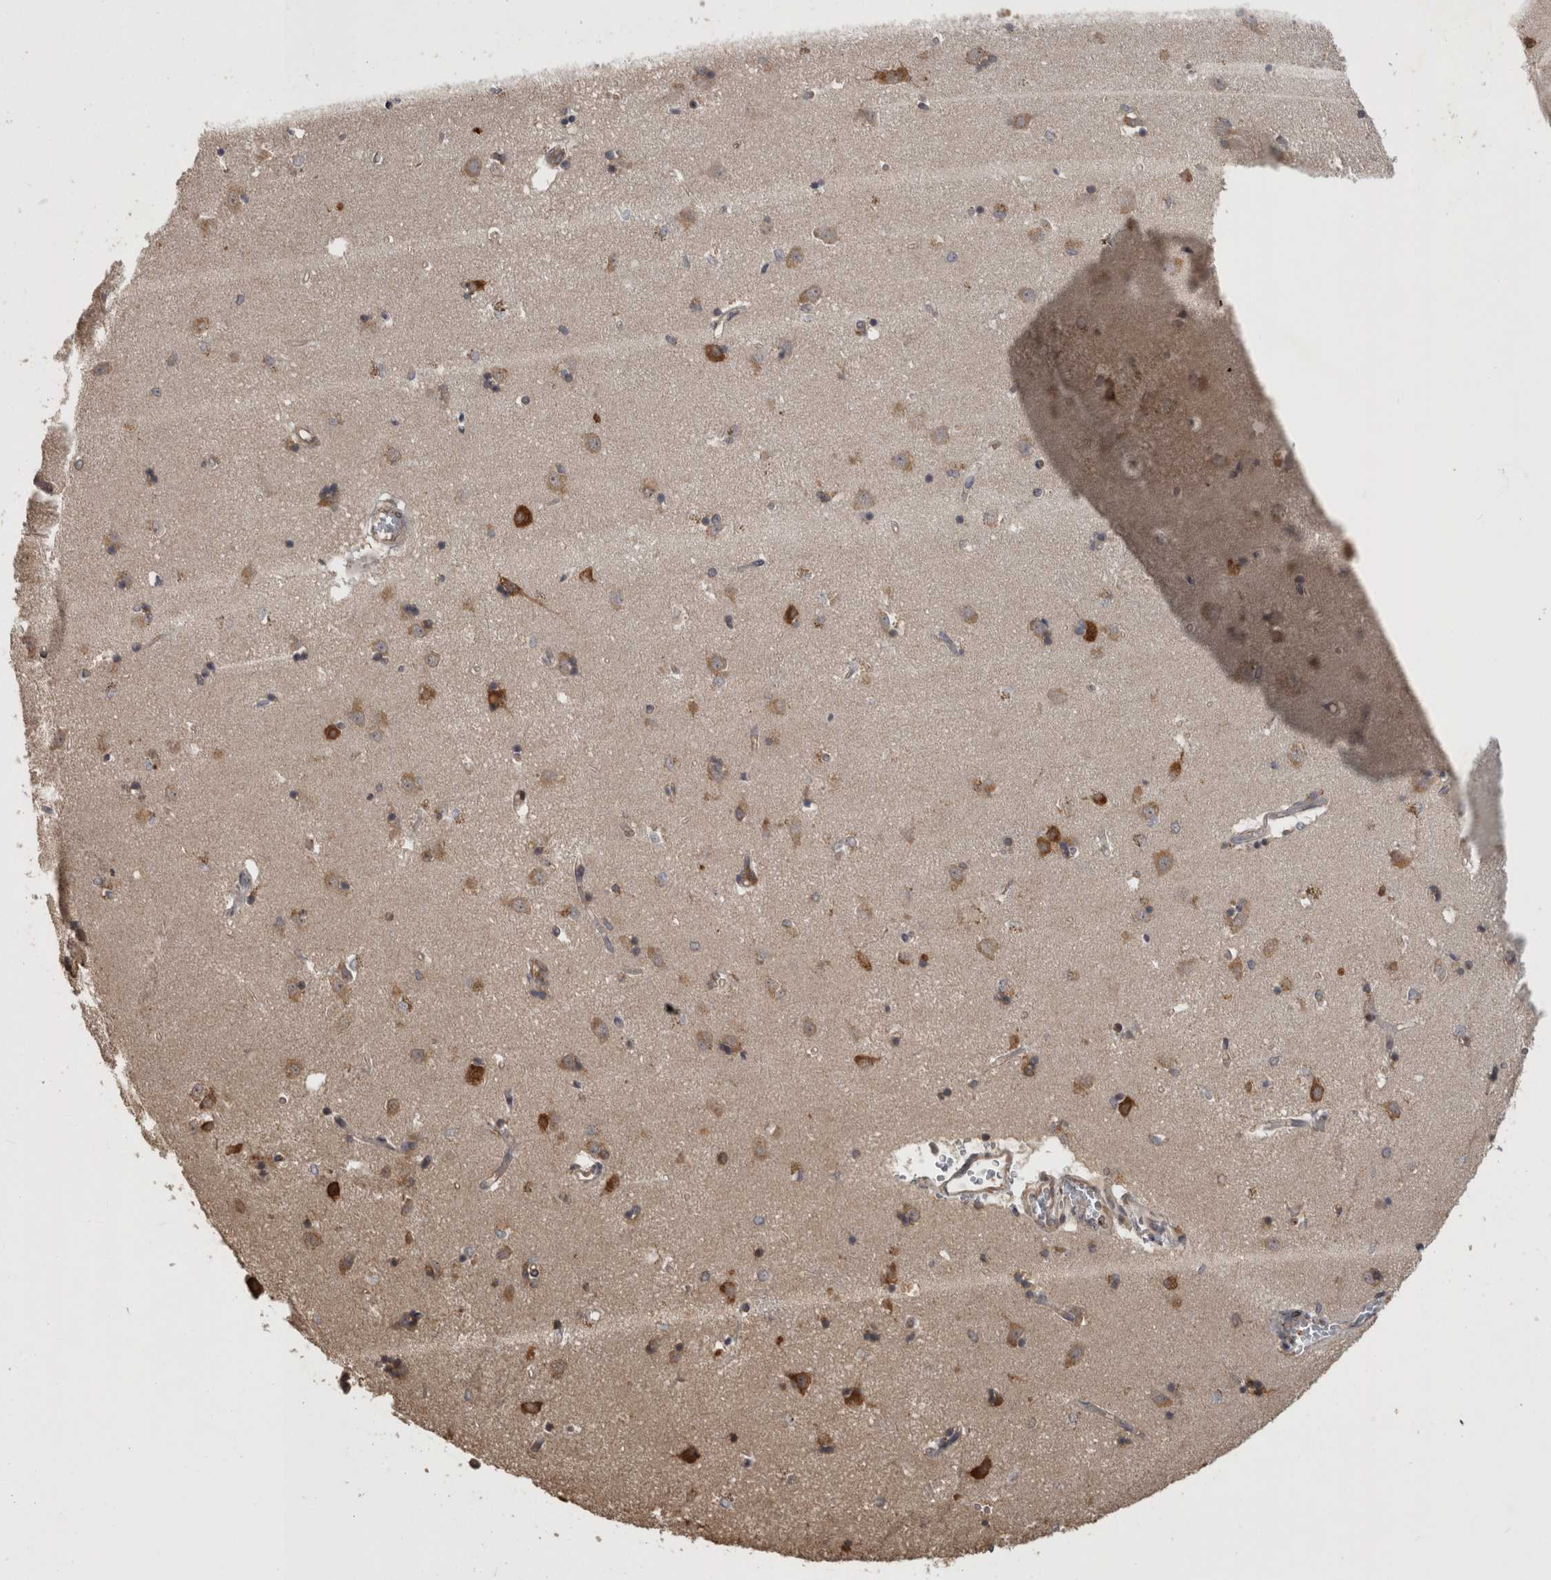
{"staining": {"intensity": "moderate", "quantity": "<25%", "location": "cytoplasmic/membranous"}, "tissue": "caudate", "cell_type": "Glial cells", "image_type": "normal", "snomed": [{"axis": "morphology", "description": "Normal tissue, NOS"}, {"axis": "topography", "description": "Lateral ventricle wall"}], "caption": "Immunohistochemistry (IHC) photomicrograph of unremarkable caudate: caudate stained using immunohistochemistry exhibits low levels of moderate protein expression localized specifically in the cytoplasmic/membranous of glial cells, appearing as a cytoplasmic/membranous brown color.", "gene": "ATXN2", "patient": {"sex": "male", "age": 45}}